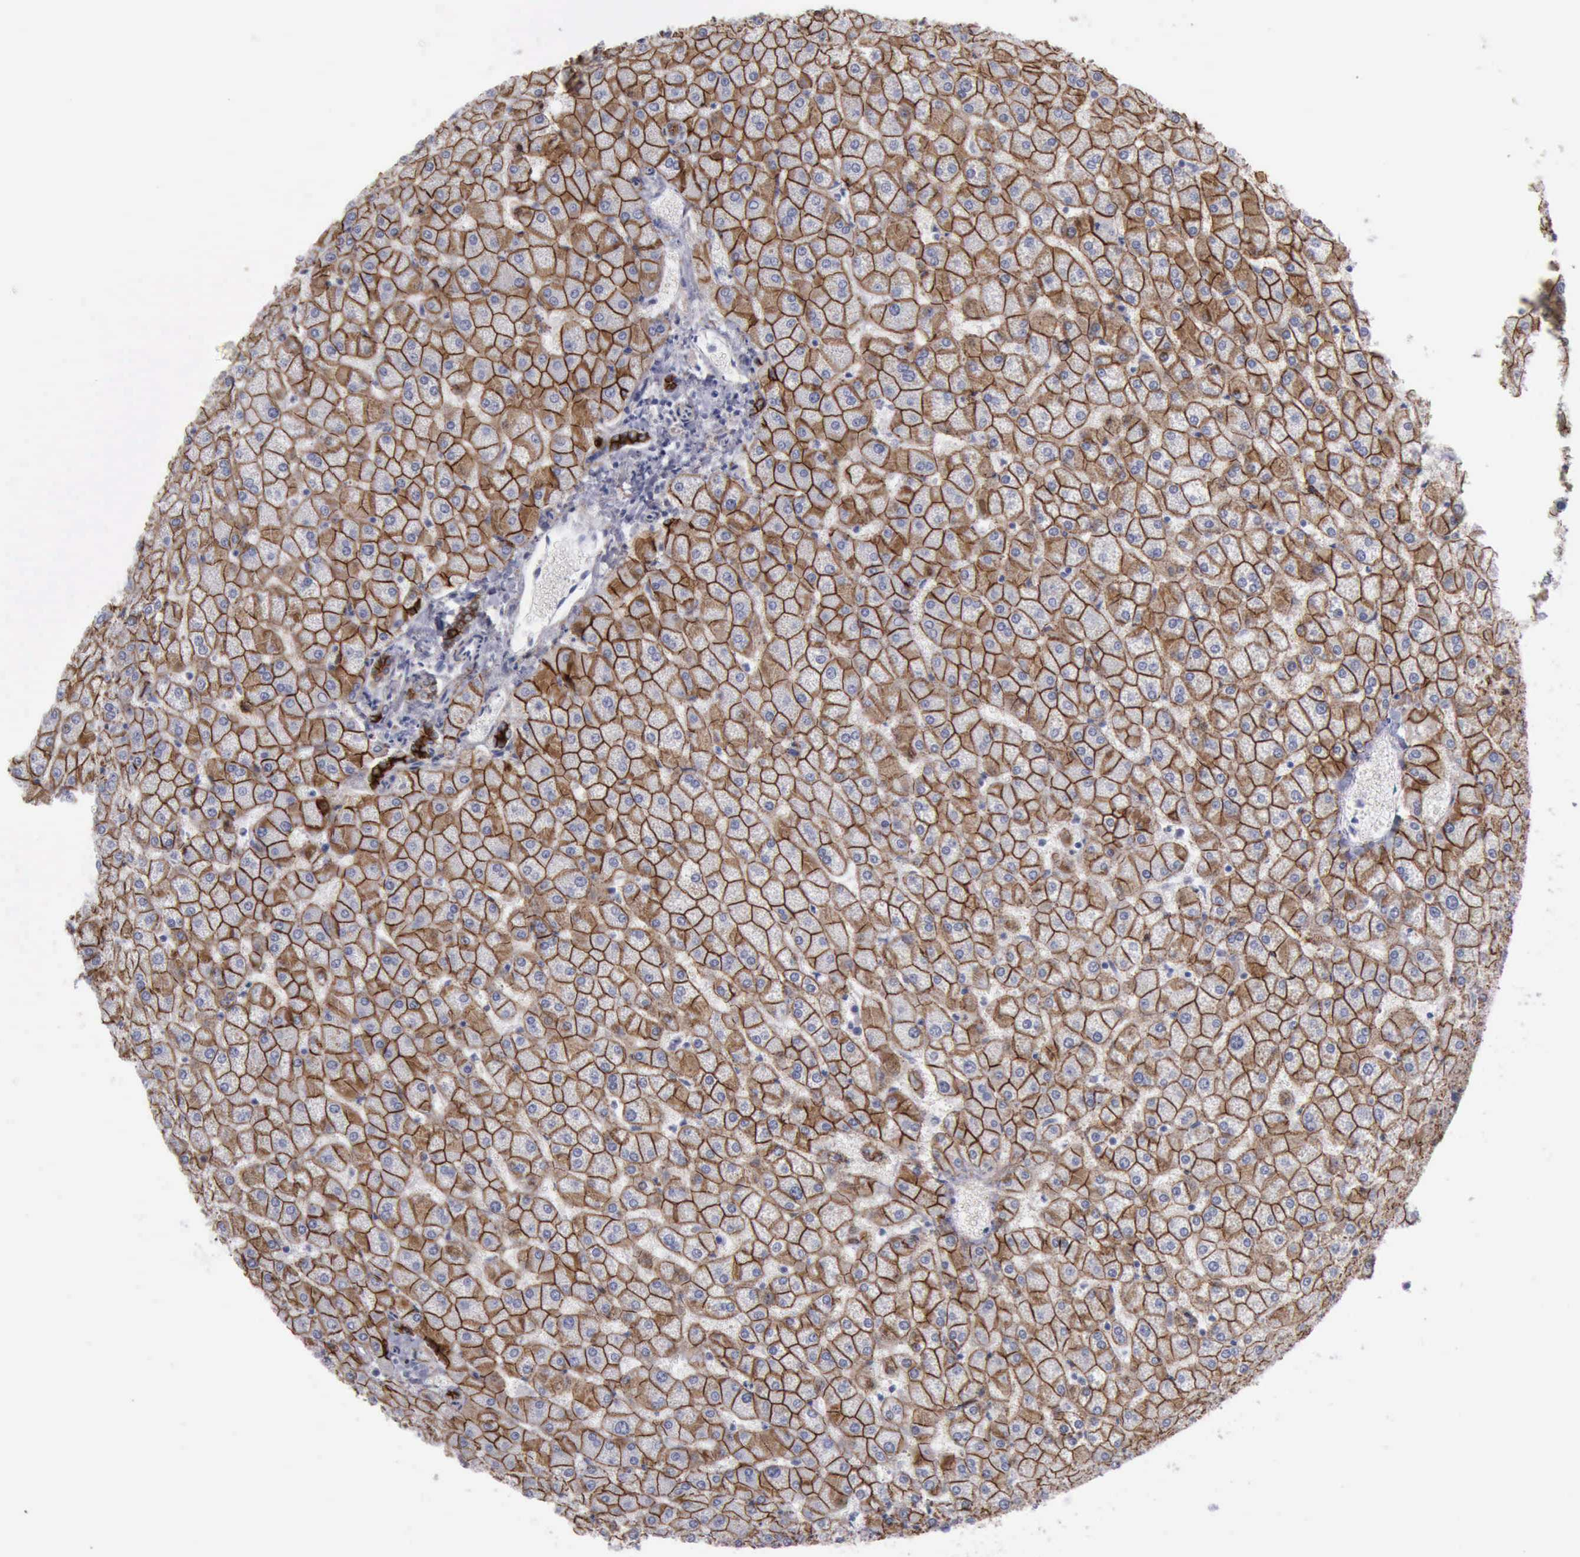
{"staining": {"intensity": "strong", "quantity": ">75%", "location": "cytoplasmic/membranous"}, "tissue": "liver", "cell_type": "Cholangiocytes", "image_type": "normal", "snomed": [{"axis": "morphology", "description": "Normal tissue, NOS"}, {"axis": "topography", "description": "Liver"}], "caption": "A brown stain shows strong cytoplasmic/membranous expression of a protein in cholangiocytes of unremarkable human liver. The staining is performed using DAB (3,3'-diaminobenzidine) brown chromogen to label protein expression. The nuclei are counter-stained blue using hematoxylin.", "gene": "CDH2", "patient": {"sex": "female", "age": 32}}